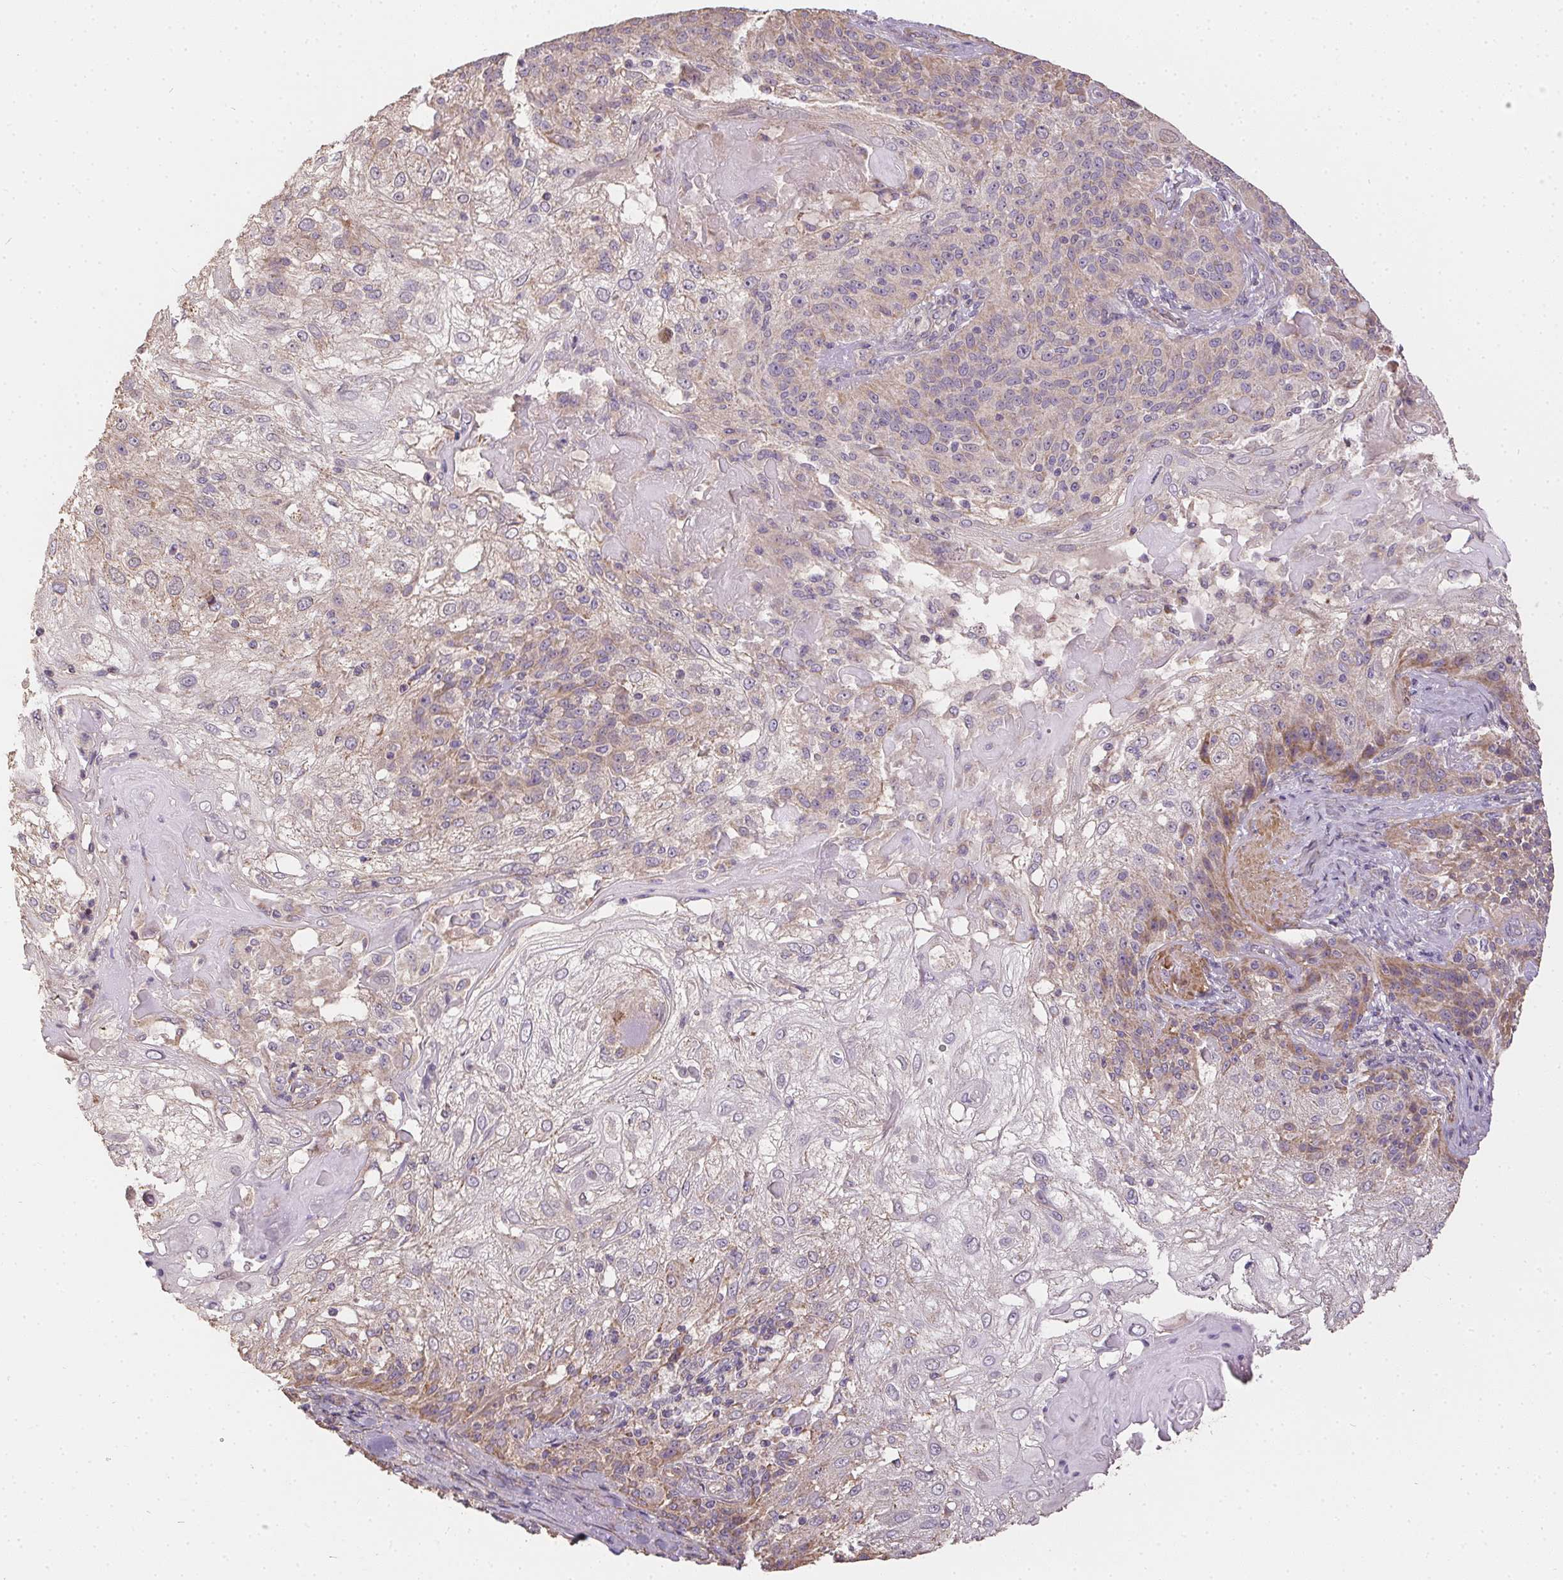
{"staining": {"intensity": "weak", "quantity": "25%-75%", "location": "cytoplasmic/membranous"}, "tissue": "skin cancer", "cell_type": "Tumor cells", "image_type": "cancer", "snomed": [{"axis": "morphology", "description": "Normal tissue, NOS"}, {"axis": "morphology", "description": "Squamous cell carcinoma, NOS"}, {"axis": "topography", "description": "Skin"}], "caption": "Human skin cancer (squamous cell carcinoma) stained with a protein marker exhibits weak staining in tumor cells.", "gene": "REV3L", "patient": {"sex": "female", "age": 83}}